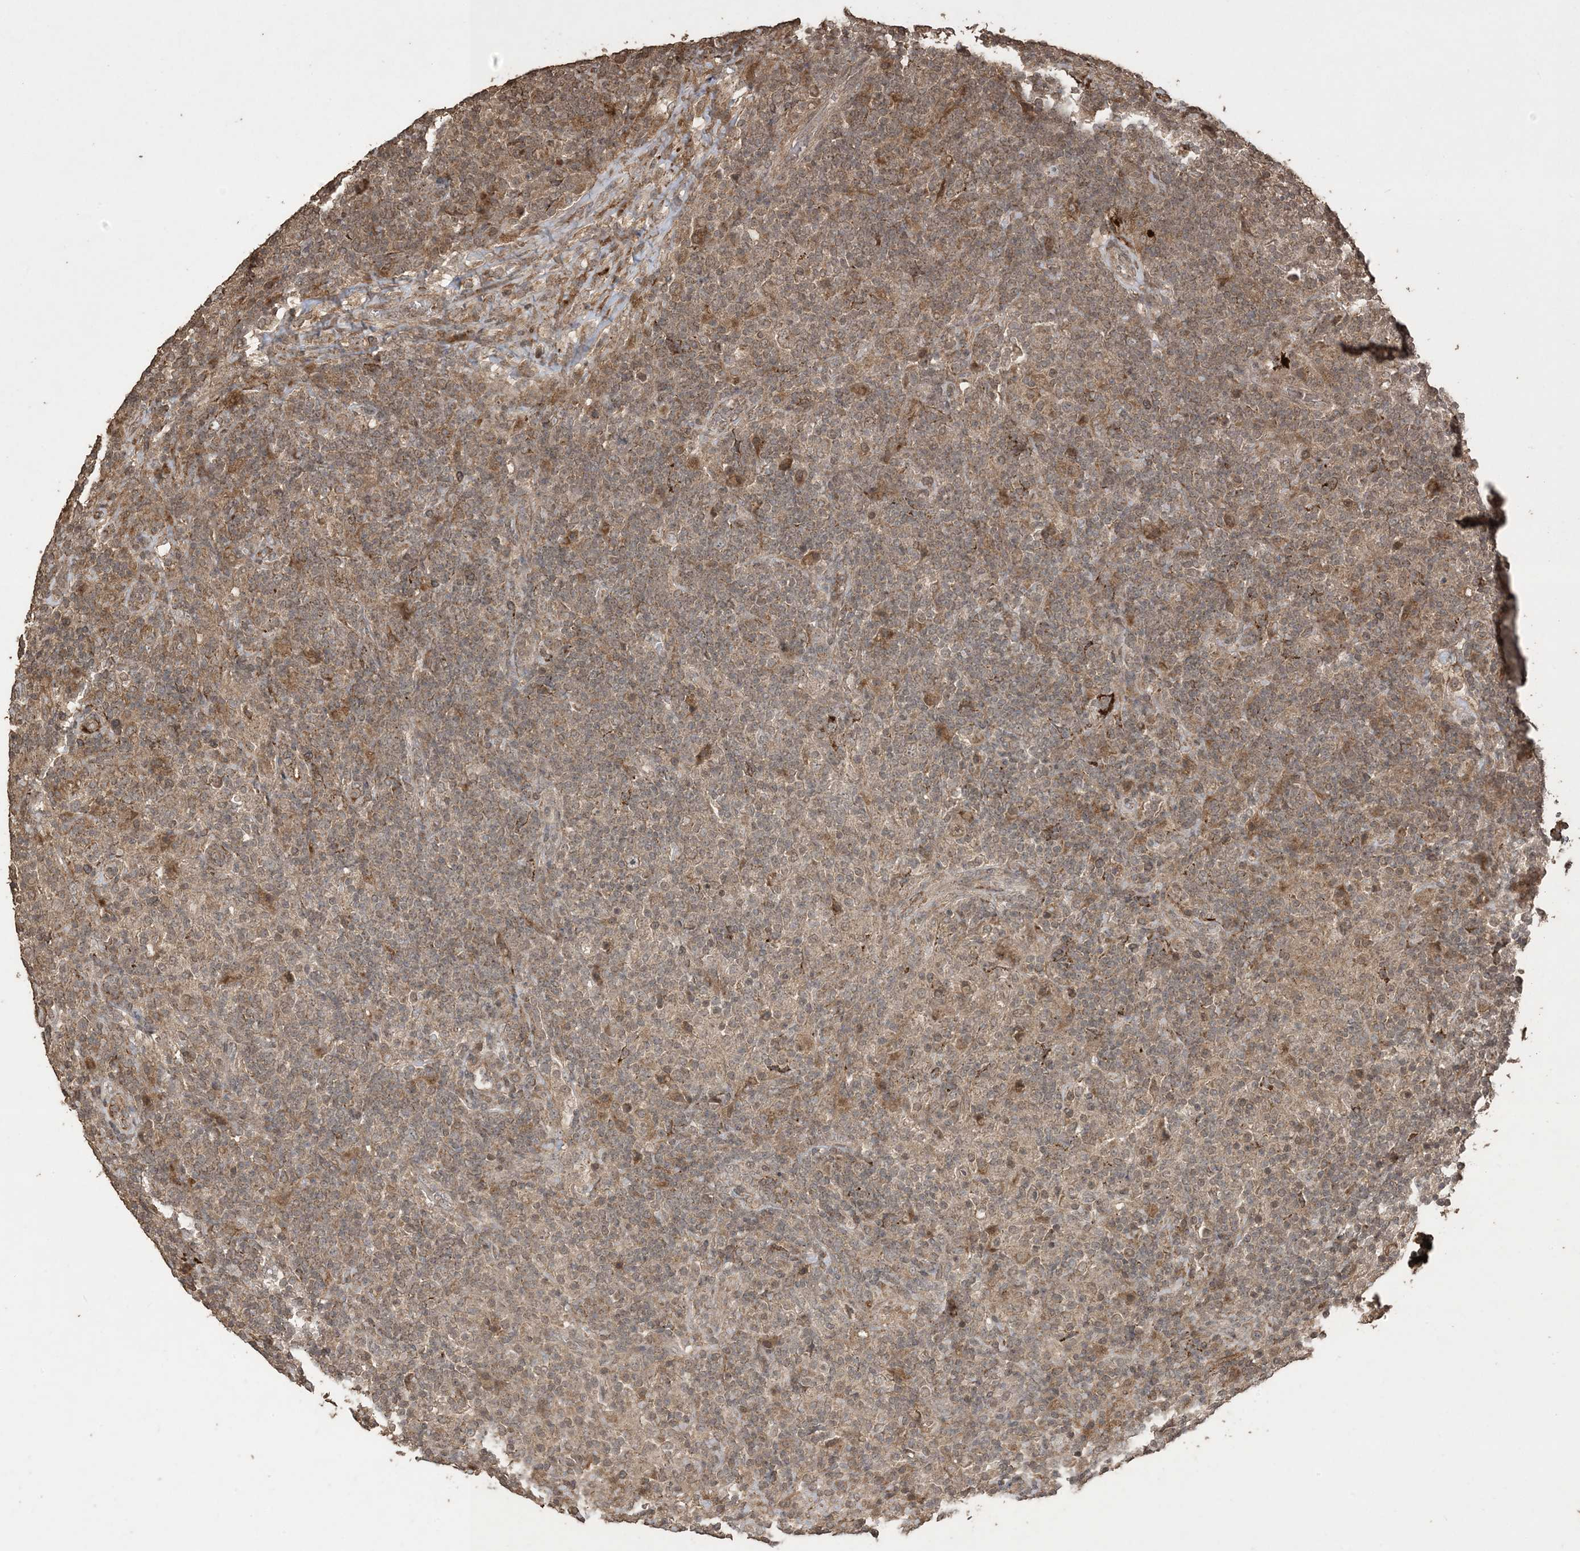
{"staining": {"intensity": "weak", "quantity": ">75%", "location": "cytoplasmic/membranous"}, "tissue": "lymphoma", "cell_type": "Tumor cells", "image_type": "cancer", "snomed": [{"axis": "morphology", "description": "Hodgkin's disease, NOS"}, {"axis": "topography", "description": "Lymph node"}], "caption": "Lymphoma stained with IHC displays weak cytoplasmic/membranous expression in about >75% of tumor cells. The staining is performed using DAB brown chromogen to label protein expression. The nuclei are counter-stained blue using hematoxylin.", "gene": "EFCAB8", "patient": {"sex": "male", "age": 70}}